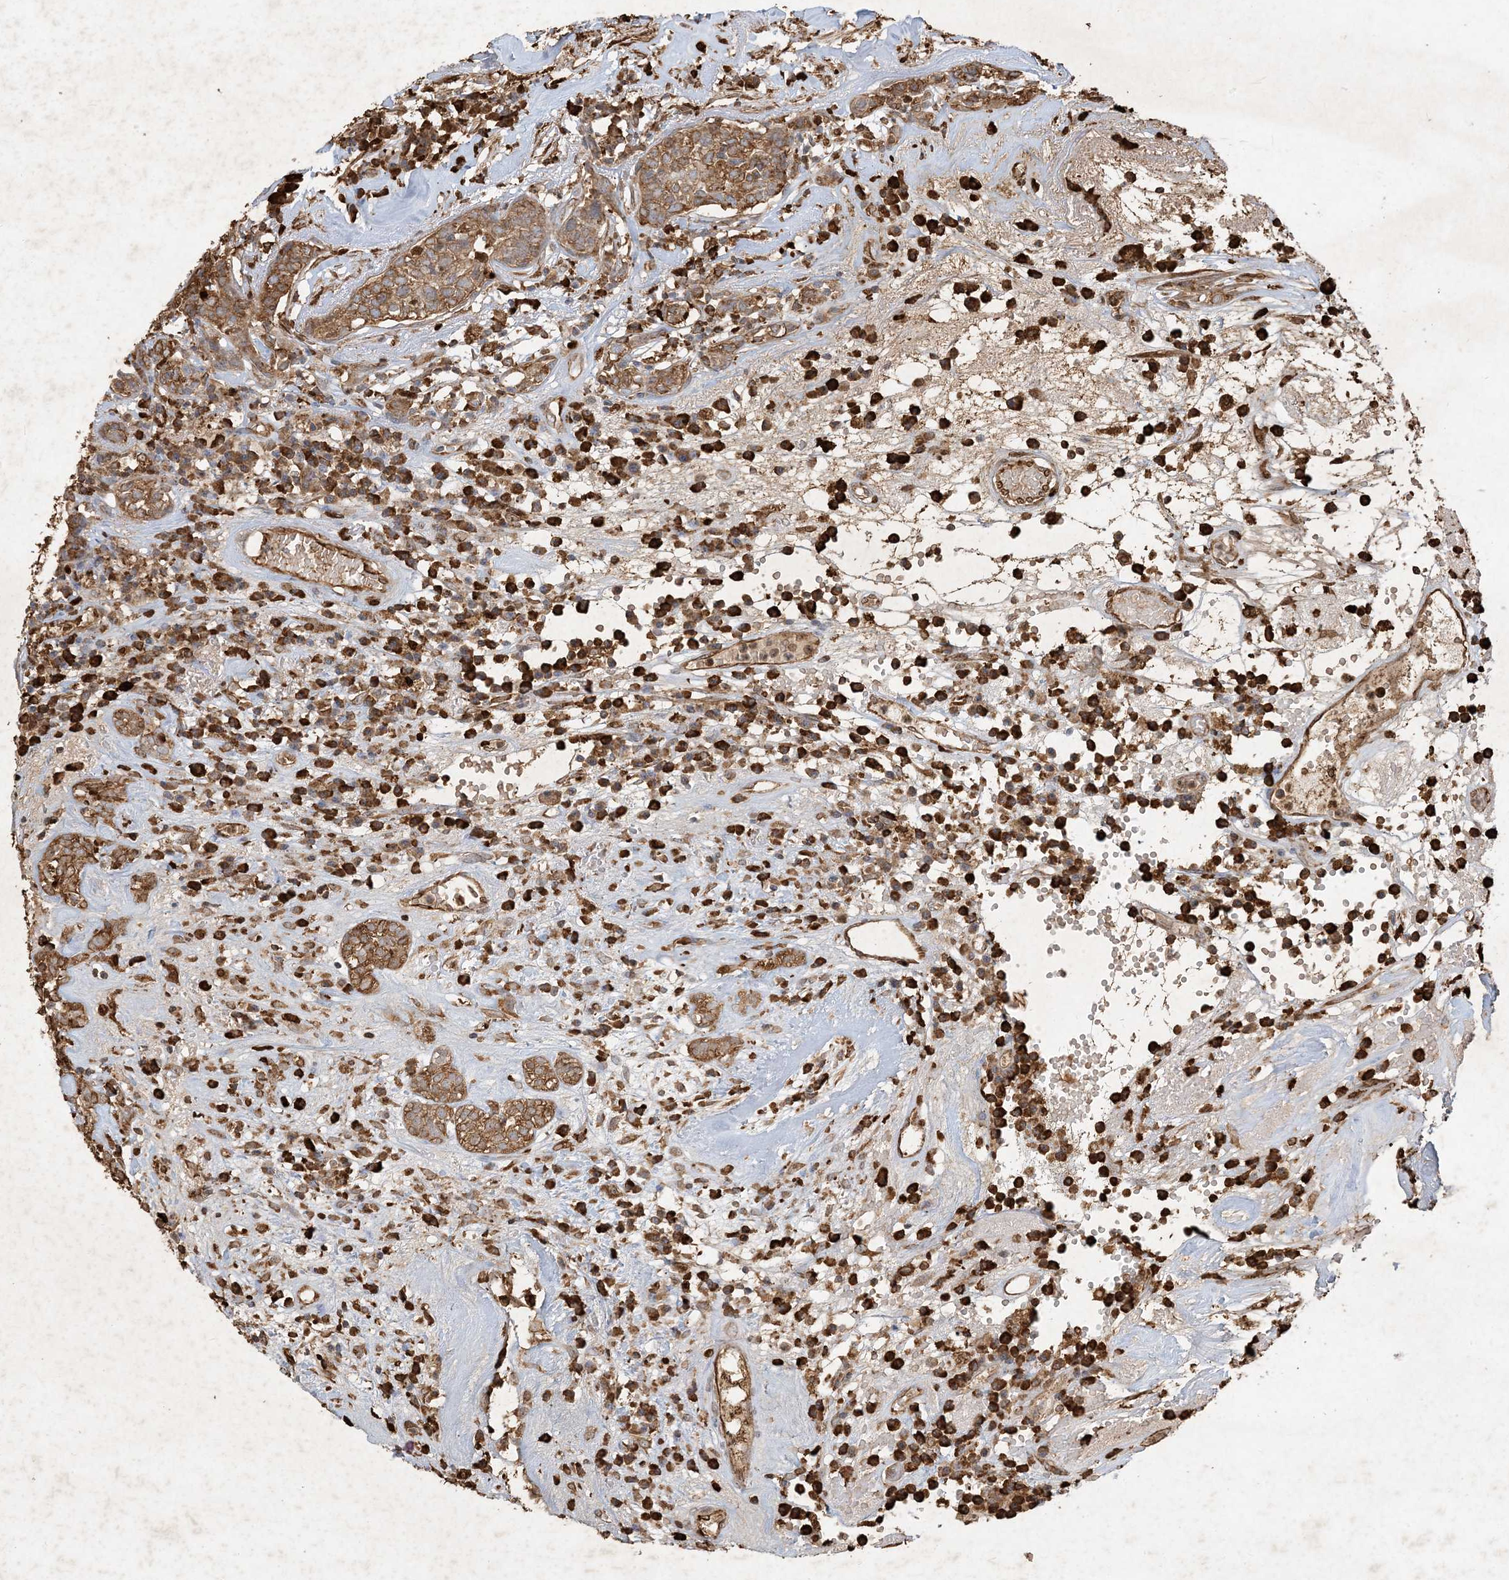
{"staining": {"intensity": "strong", "quantity": ">75%", "location": "cytoplasmic/membranous"}, "tissue": "head and neck cancer", "cell_type": "Tumor cells", "image_type": "cancer", "snomed": [{"axis": "morphology", "description": "Adenocarcinoma, NOS"}, {"axis": "topography", "description": "Salivary gland"}, {"axis": "topography", "description": "Head-Neck"}], "caption": "Adenocarcinoma (head and neck) was stained to show a protein in brown. There is high levels of strong cytoplasmic/membranous positivity in about >75% of tumor cells. (DAB (3,3'-diaminobenzidine) IHC, brown staining for protein, blue staining for nuclei).", "gene": "MCOLN1", "patient": {"sex": "female", "age": 65}}